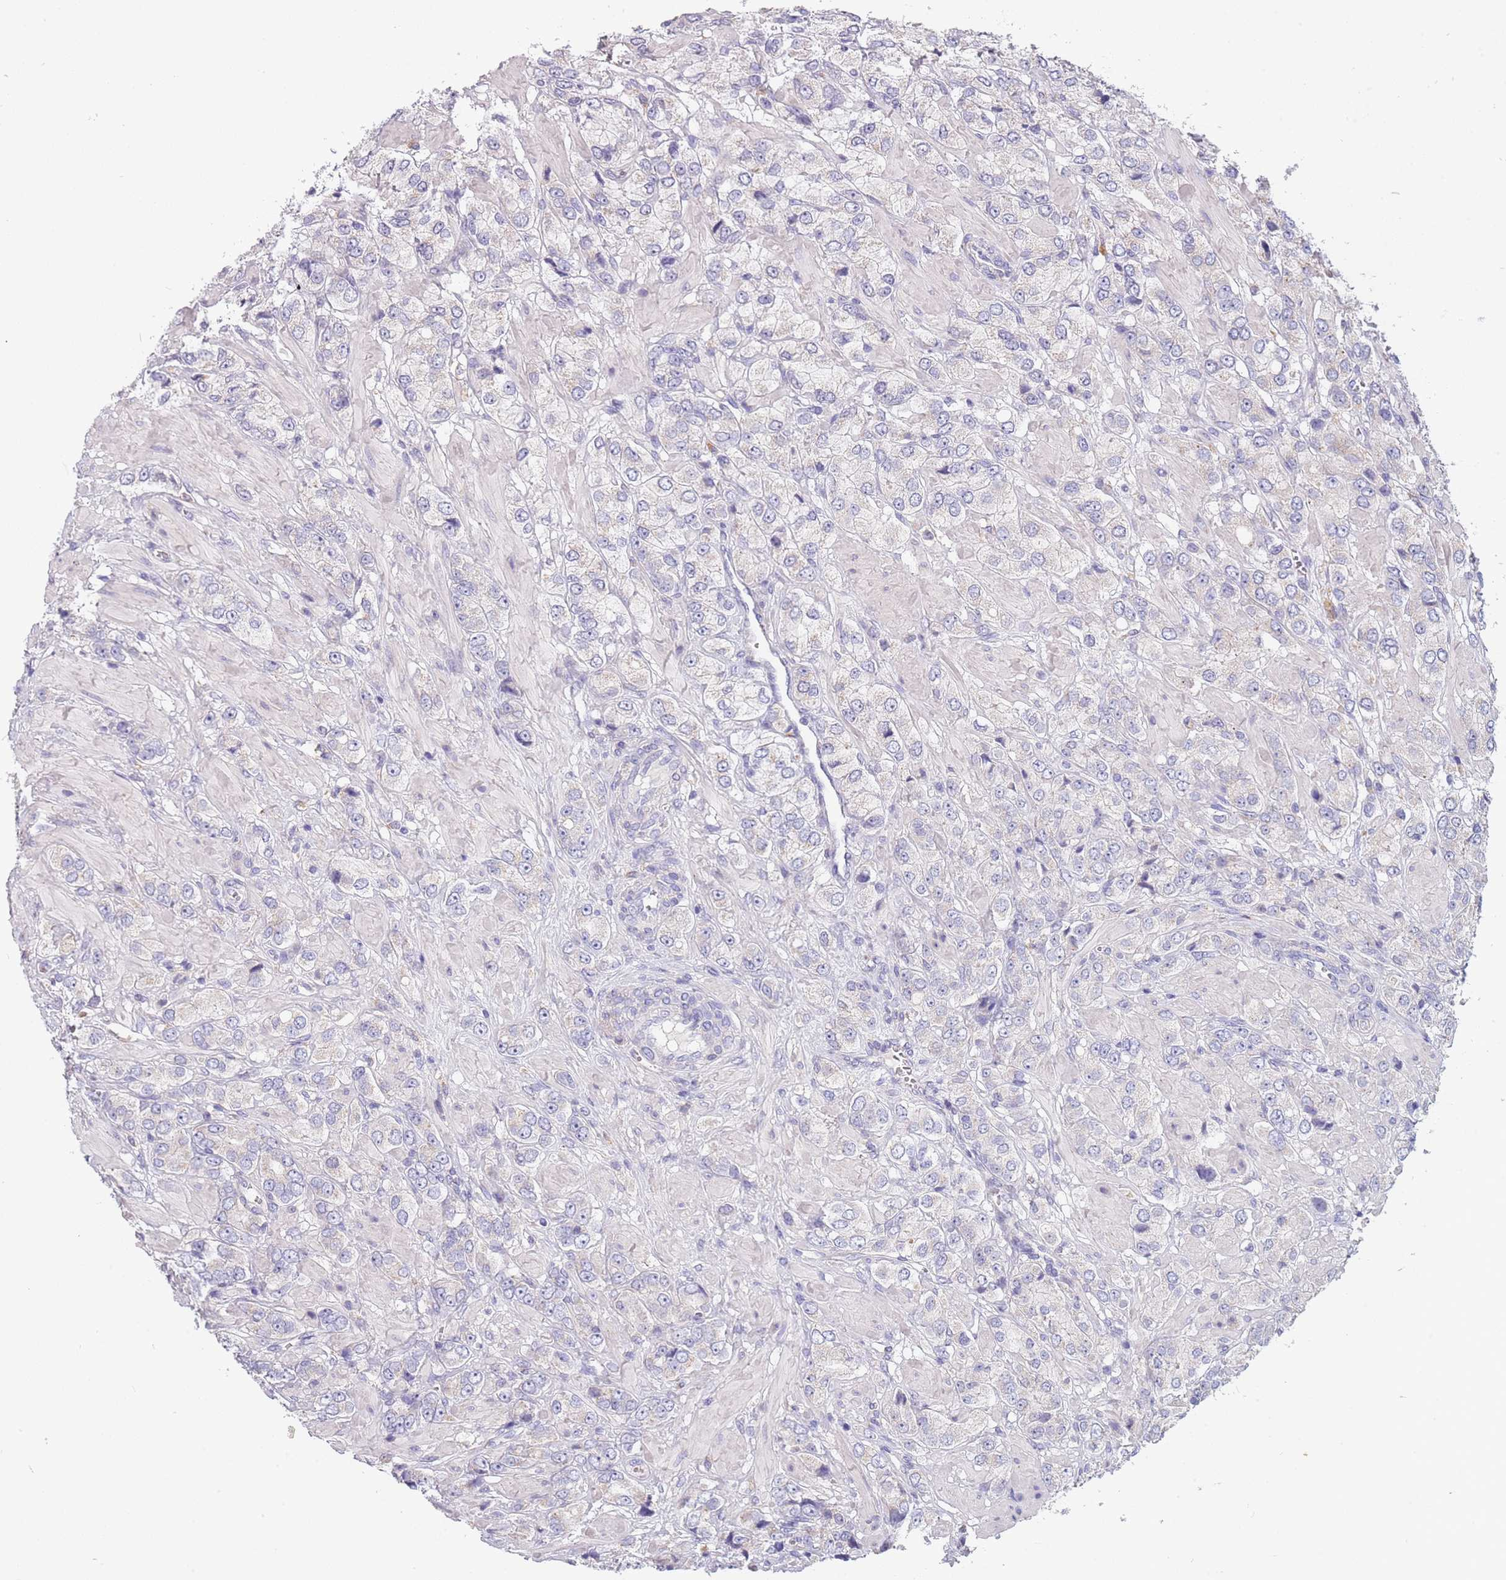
{"staining": {"intensity": "negative", "quantity": "none", "location": "none"}, "tissue": "prostate cancer", "cell_type": "Tumor cells", "image_type": "cancer", "snomed": [{"axis": "morphology", "description": "Adenocarcinoma, High grade"}, {"axis": "topography", "description": "Prostate and seminal vesicle, NOS"}], "caption": "Tumor cells show no significant staining in prostate cancer.", "gene": "MAN1C1", "patient": {"sex": "male", "age": 64}}